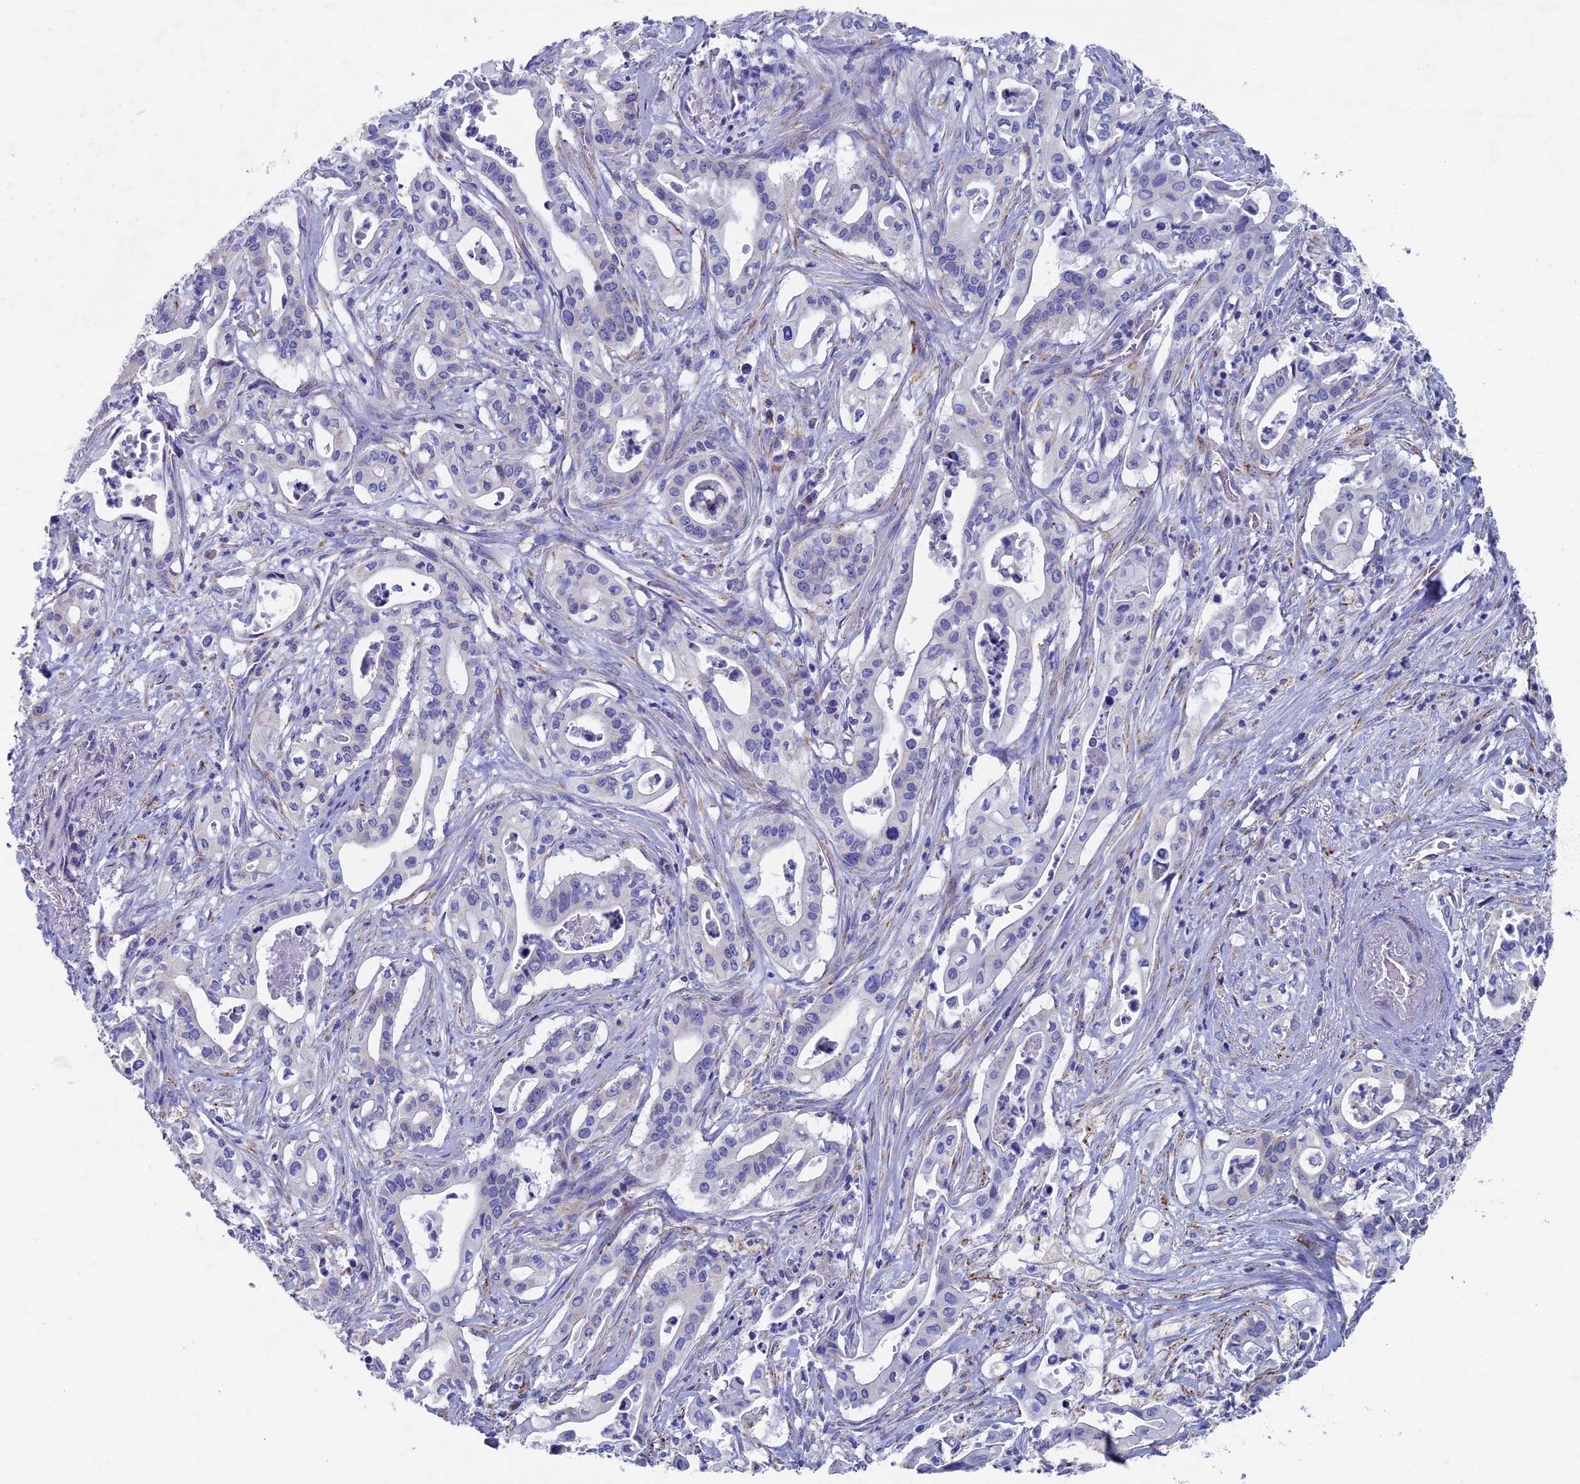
{"staining": {"intensity": "negative", "quantity": "none", "location": "none"}, "tissue": "pancreatic cancer", "cell_type": "Tumor cells", "image_type": "cancer", "snomed": [{"axis": "morphology", "description": "Adenocarcinoma, NOS"}, {"axis": "topography", "description": "Pancreas"}], "caption": "Histopathology image shows no protein expression in tumor cells of pancreatic cancer (adenocarcinoma) tissue. (DAB immunohistochemistry, high magnification).", "gene": "OAT", "patient": {"sex": "female", "age": 77}}